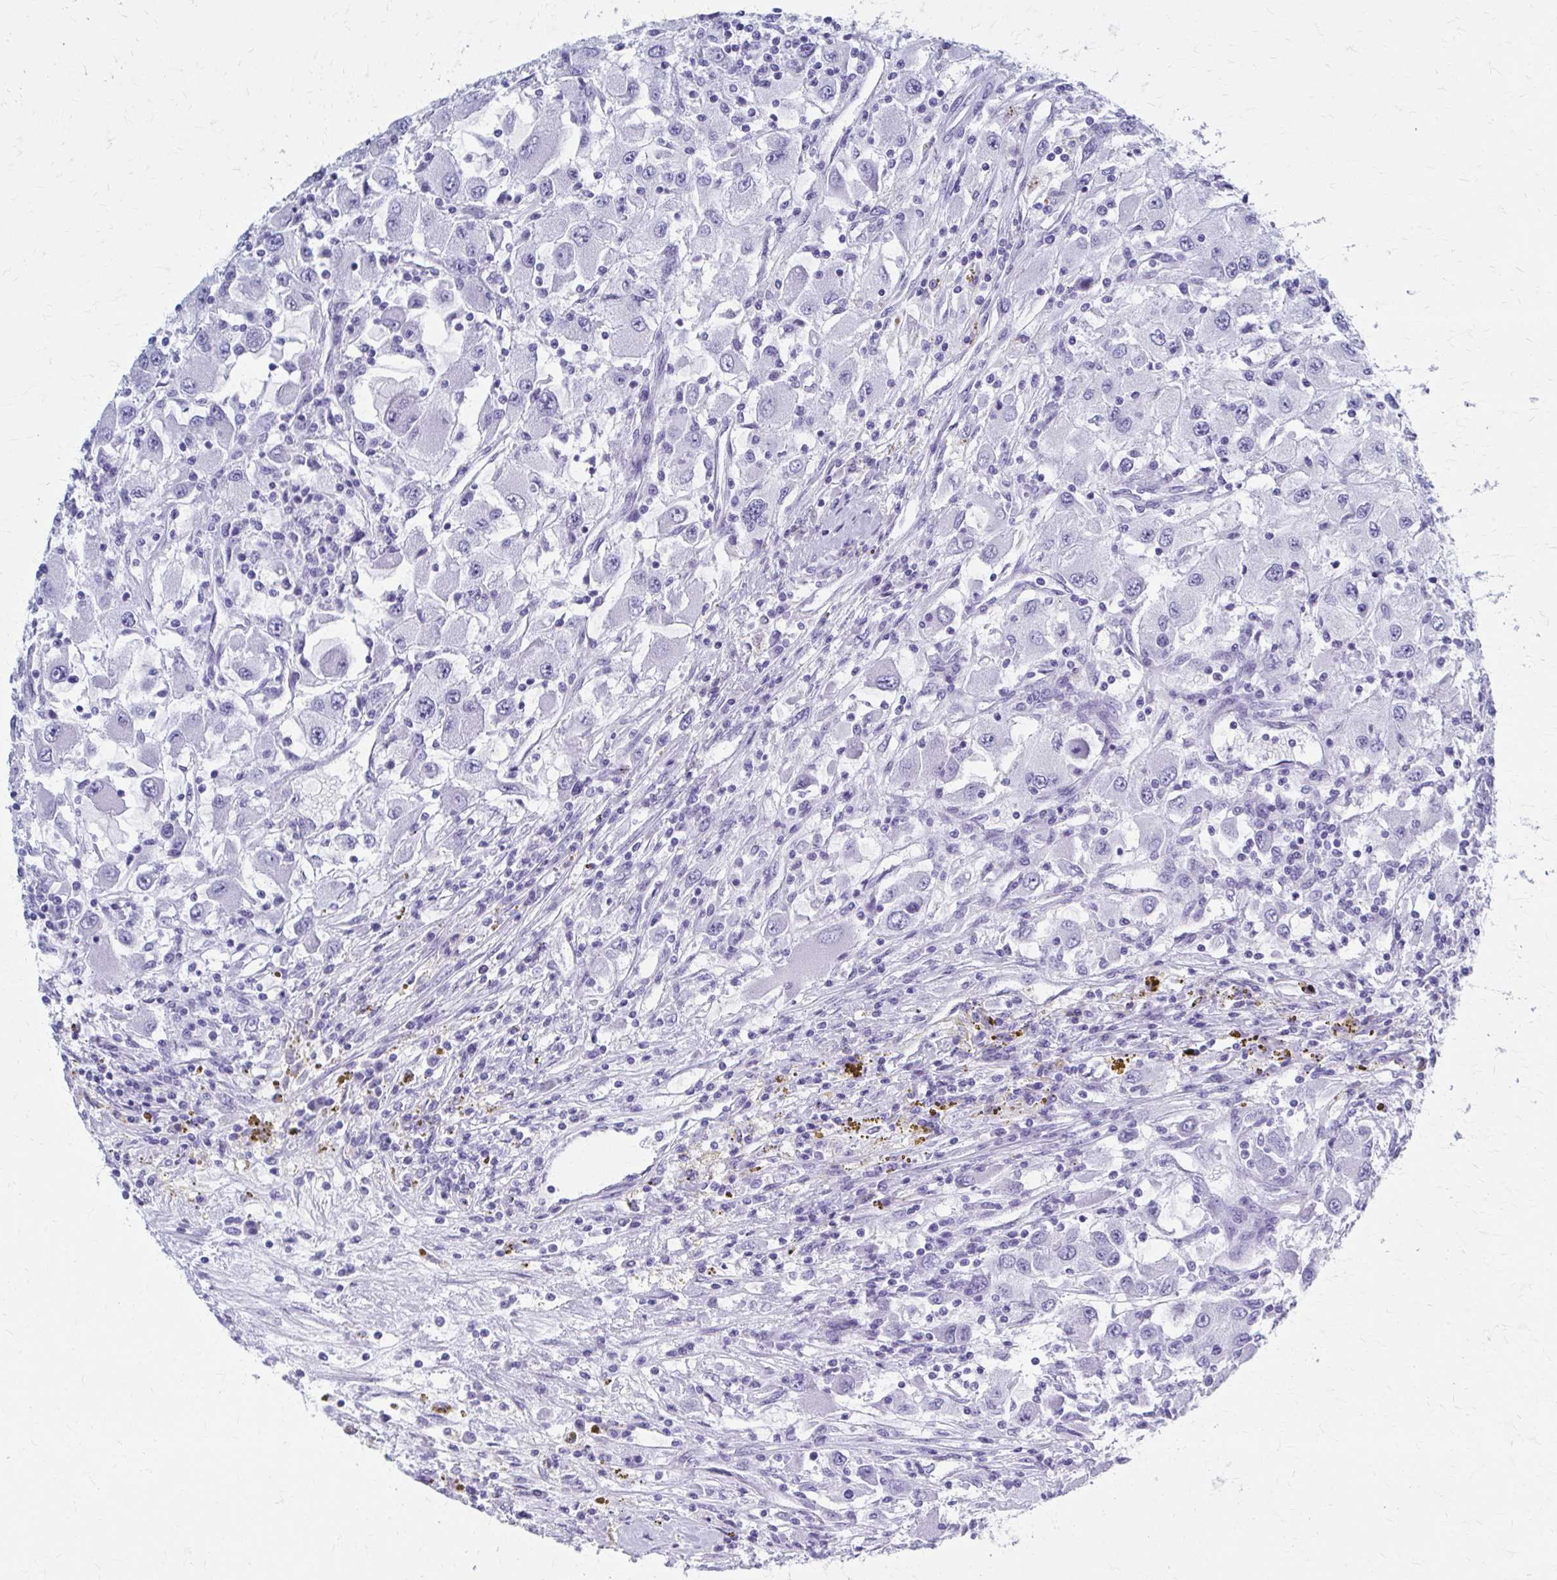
{"staining": {"intensity": "negative", "quantity": "none", "location": "none"}, "tissue": "renal cancer", "cell_type": "Tumor cells", "image_type": "cancer", "snomed": [{"axis": "morphology", "description": "Adenocarcinoma, NOS"}, {"axis": "topography", "description": "Kidney"}], "caption": "High power microscopy image of an immunohistochemistry photomicrograph of renal adenocarcinoma, revealing no significant positivity in tumor cells.", "gene": "CELF5", "patient": {"sex": "female", "age": 67}}